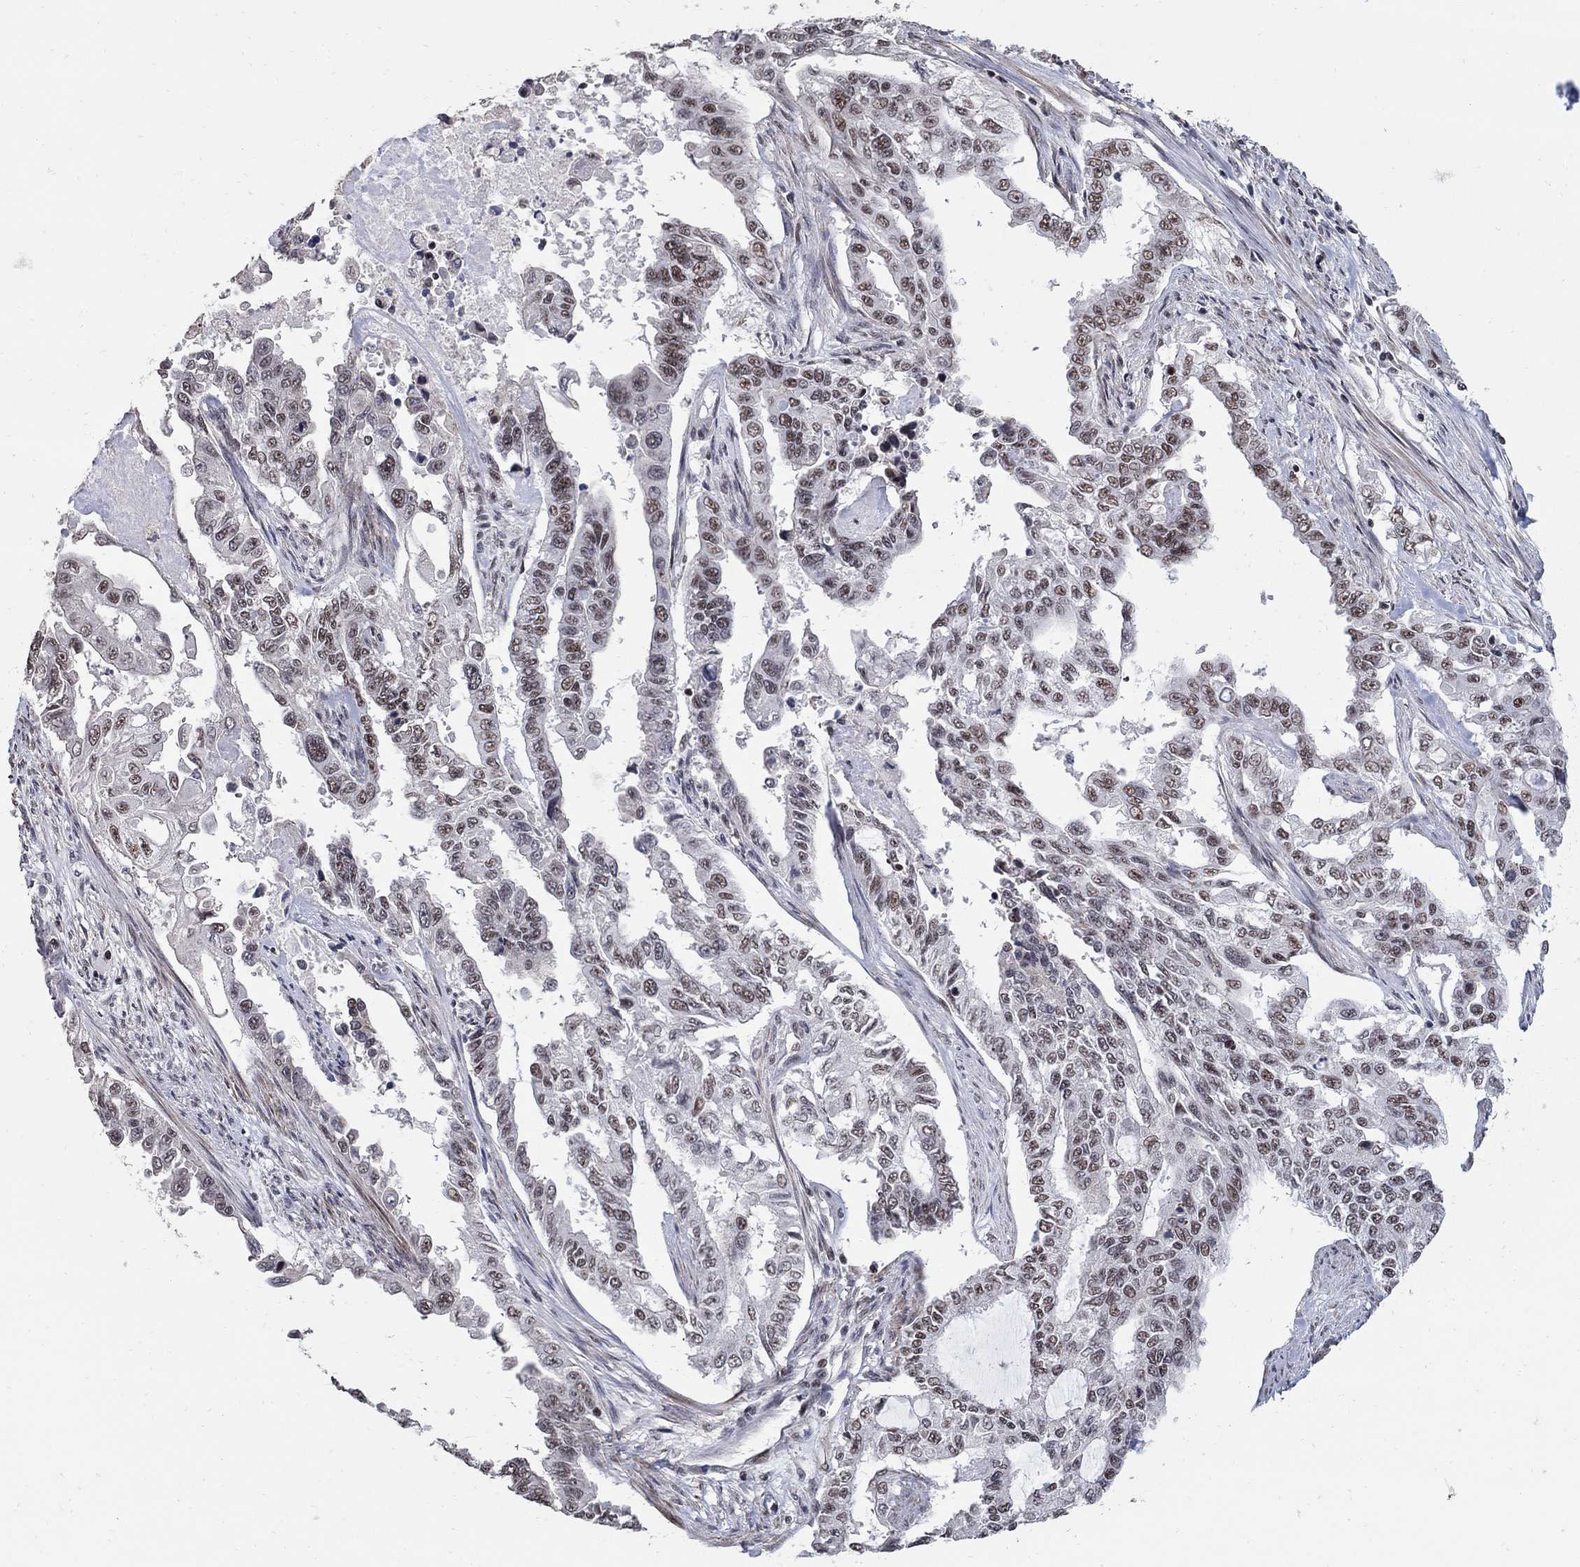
{"staining": {"intensity": "weak", "quantity": ">75%", "location": "nuclear"}, "tissue": "endometrial cancer", "cell_type": "Tumor cells", "image_type": "cancer", "snomed": [{"axis": "morphology", "description": "Adenocarcinoma, NOS"}, {"axis": "topography", "description": "Uterus"}], "caption": "Immunohistochemical staining of human endometrial cancer (adenocarcinoma) exhibits low levels of weak nuclear expression in about >75% of tumor cells.", "gene": "PNISR", "patient": {"sex": "female", "age": 59}}